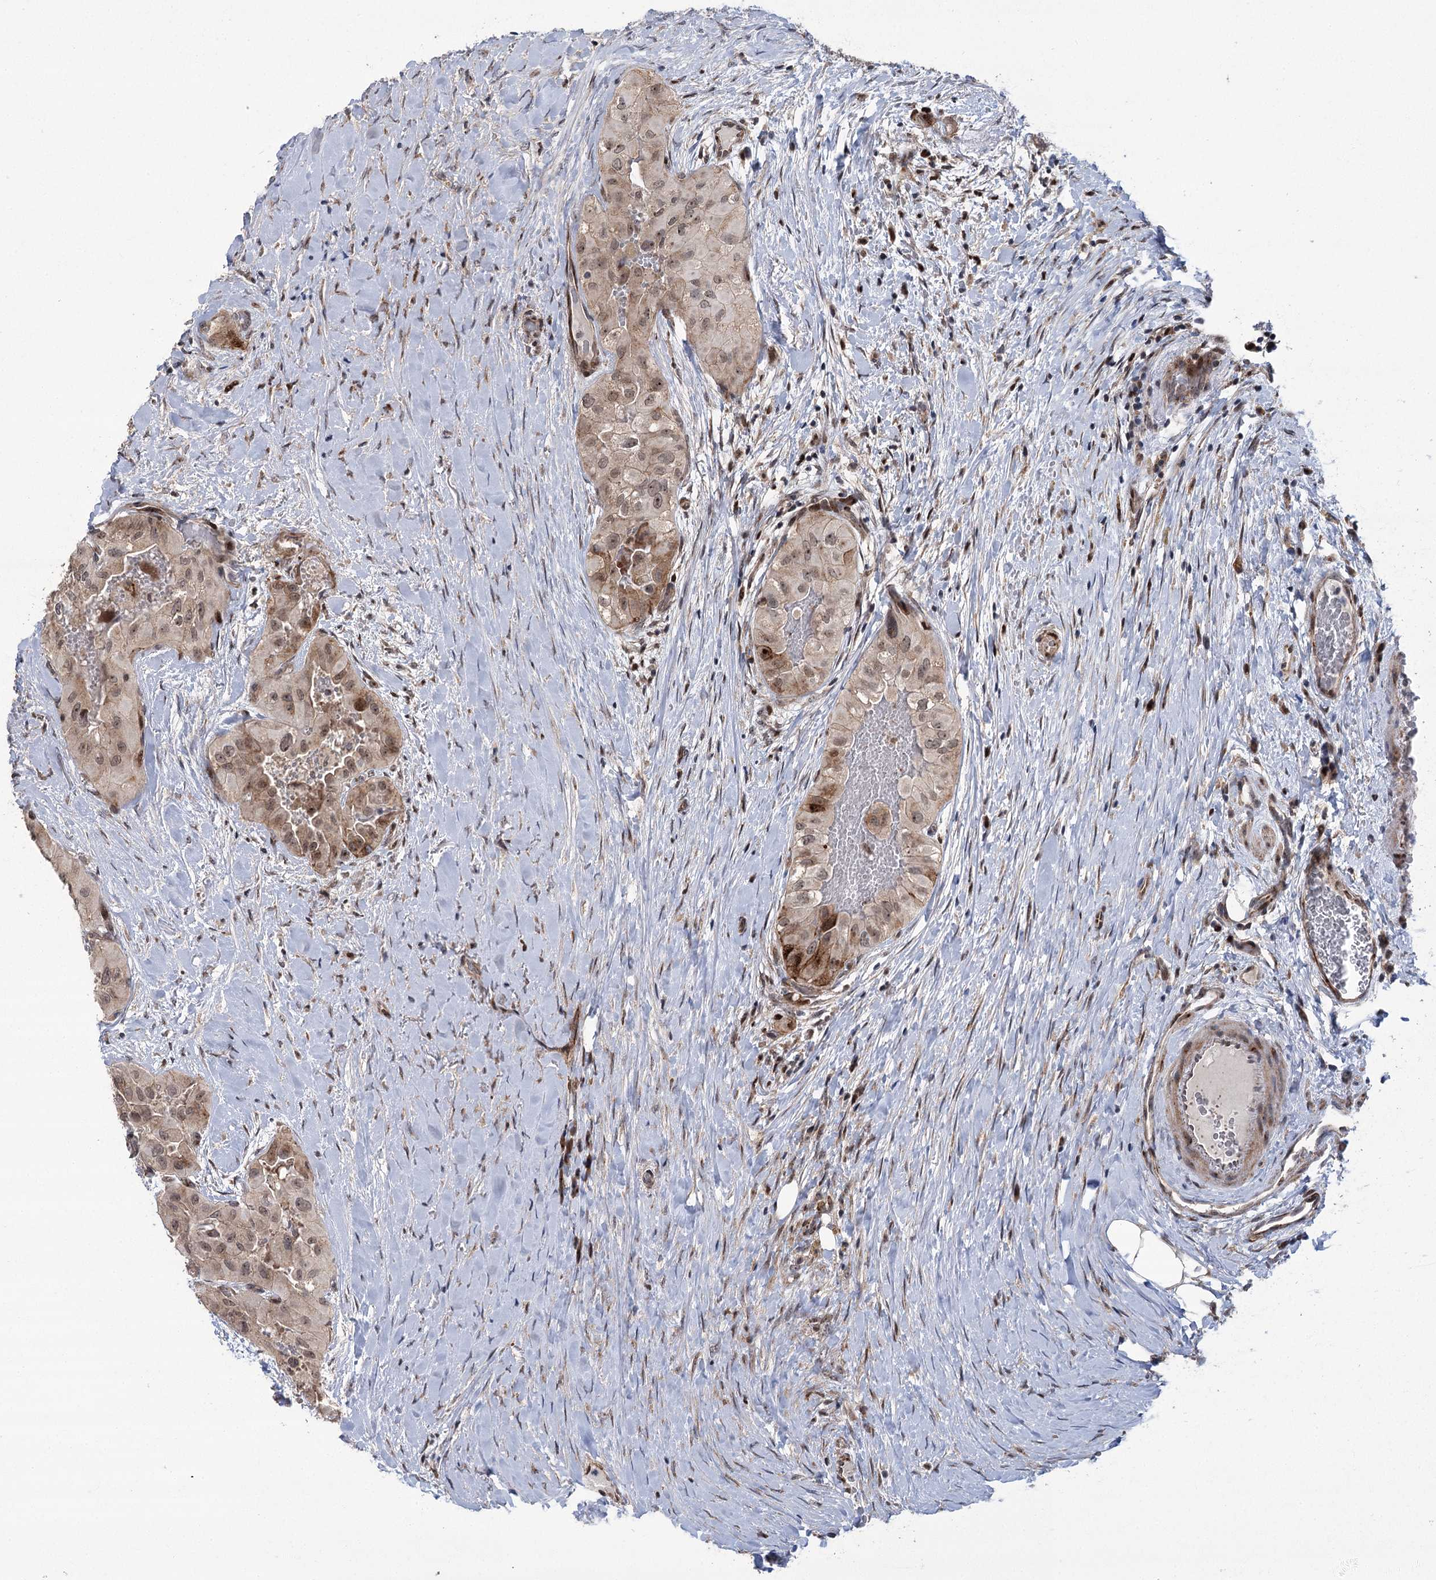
{"staining": {"intensity": "moderate", "quantity": "<25%", "location": "nuclear"}, "tissue": "thyroid cancer", "cell_type": "Tumor cells", "image_type": "cancer", "snomed": [{"axis": "morphology", "description": "Papillary adenocarcinoma, NOS"}, {"axis": "topography", "description": "Thyroid gland"}], "caption": "Protein staining of papillary adenocarcinoma (thyroid) tissue displays moderate nuclear positivity in about <25% of tumor cells.", "gene": "PARM1", "patient": {"sex": "female", "age": 59}}